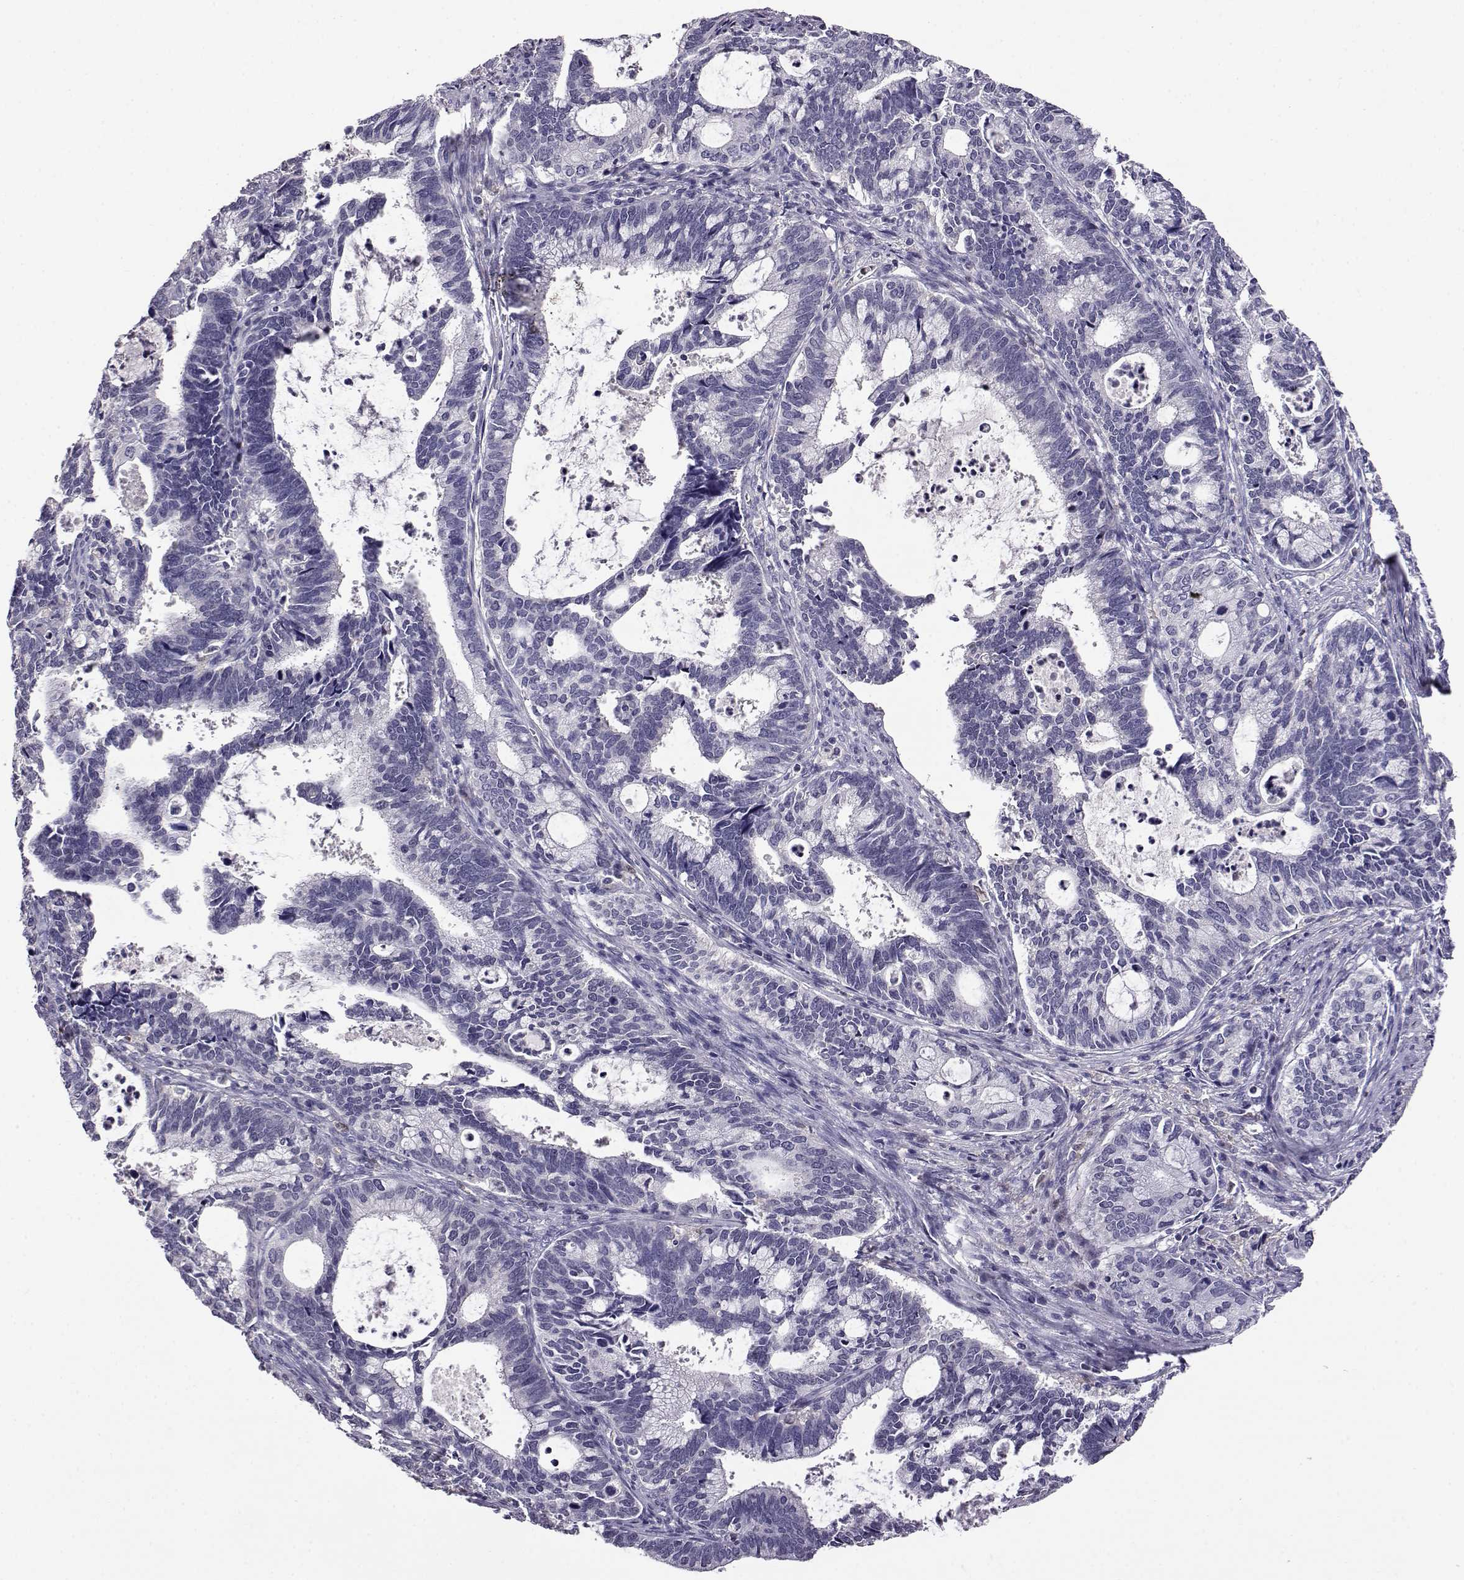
{"staining": {"intensity": "negative", "quantity": "none", "location": "none"}, "tissue": "cervical cancer", "cell_type": "Tumor cells", "image_type": "cancer", "snomed": [{"axis": "morphology", "description": "Adenocarcinoma, NOS"}, {"axis": "topography", "description": "Cervix"}], "caption": "Immunohistochemistry (IHC) of human adenocarcinoma (cervical) shows no staining in tumor cells.", "gene": "AKR1B1", "patient": {"sex": "female", "age": 42}}